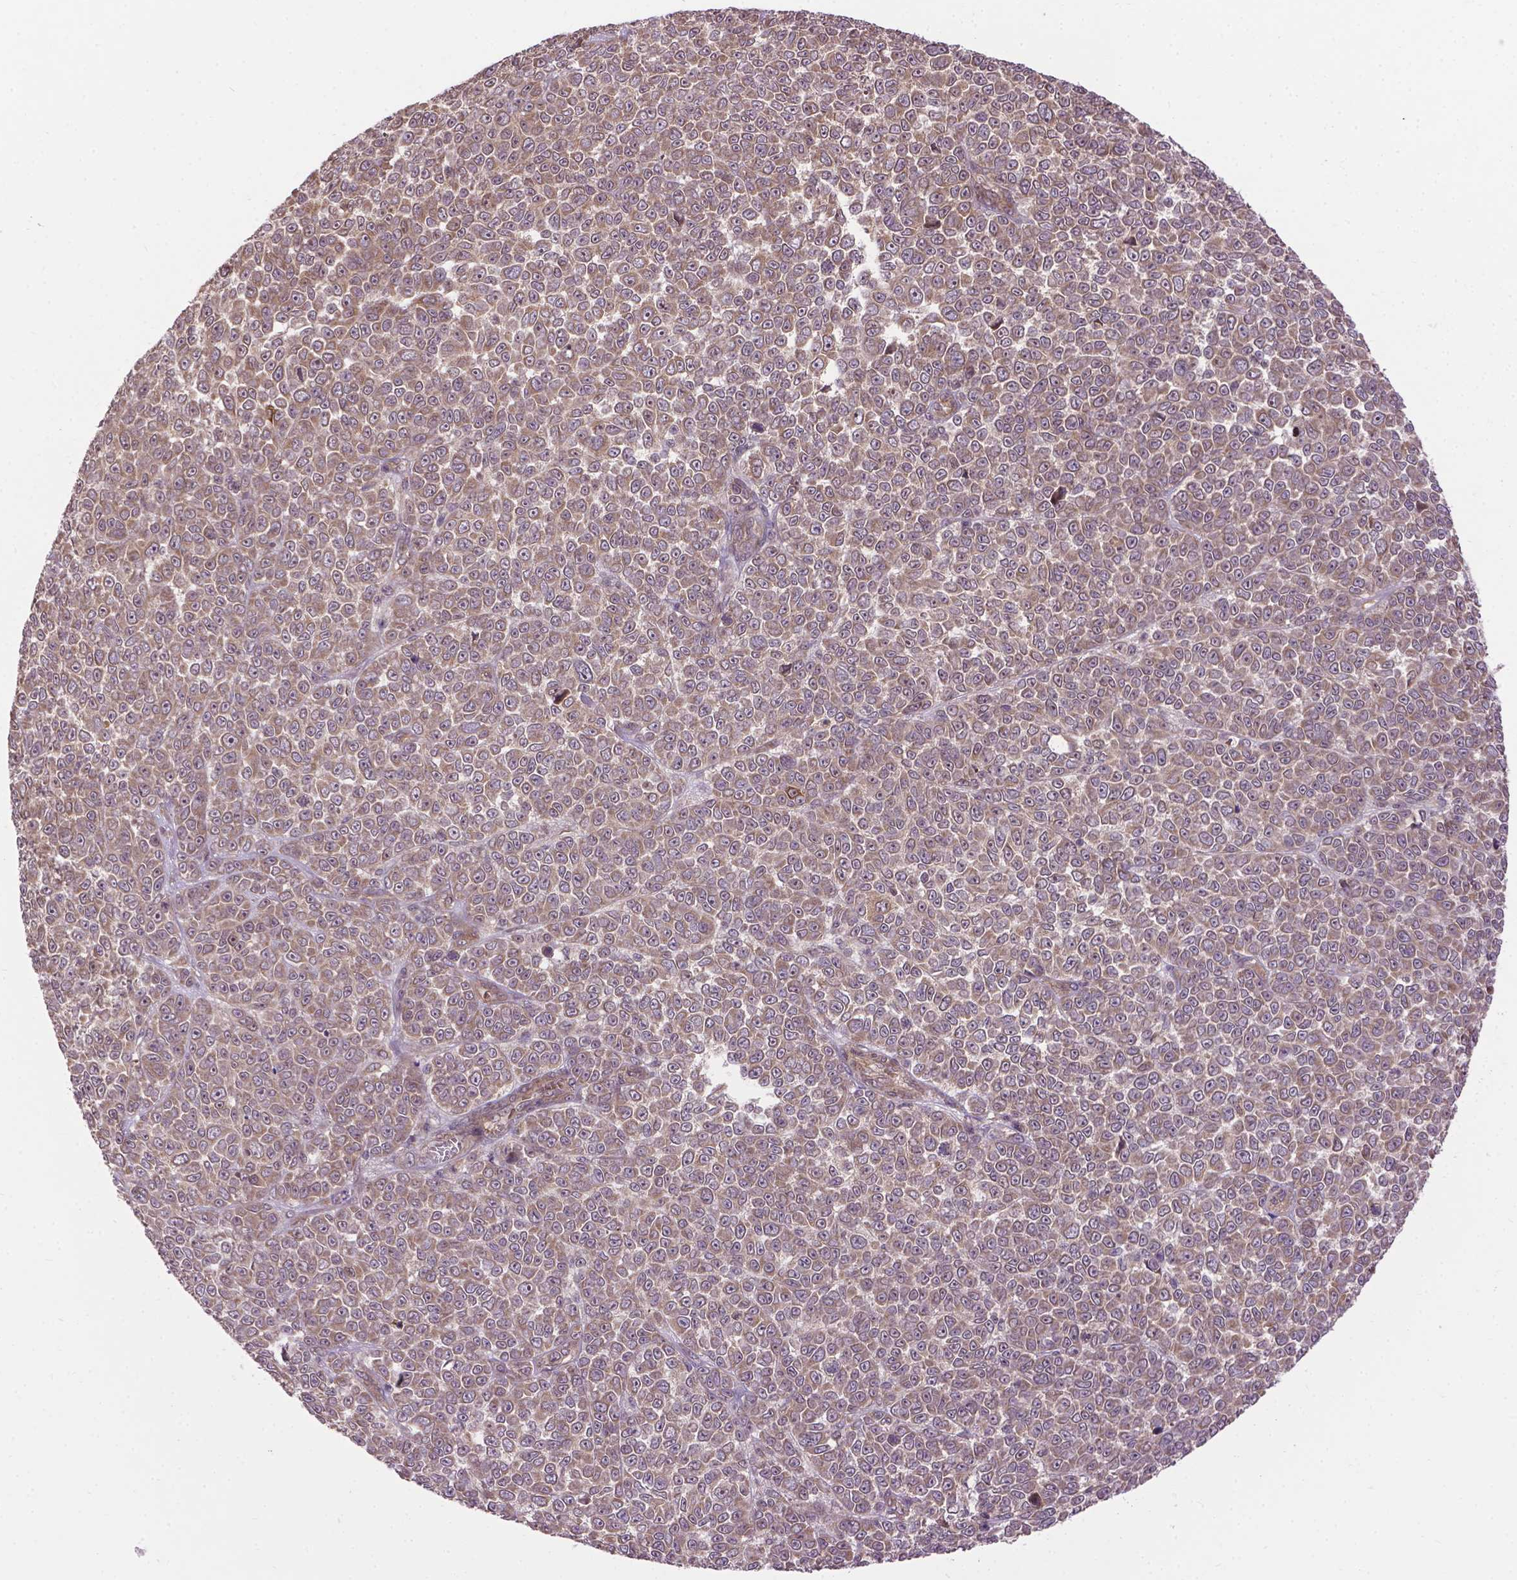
{"staining": {"intensity": "weak", "quantity": ">75%", "location": "cytoplasmic/membranous"}, "tissue": "melanoma", "cell_type": "Tumor cells", "image_type": "cancer", "snomed": [{"axis": "morphology", "description": "Malignant melanoma, NOS"}, {"axis": "topography", "description": "Skin"}], "caption": "Melanoma tissue displays weak cytoplasmic/membranous positivity in about >75% of tumor cells", "gene": "ZNF616", "patient": {"sex": "female", "age": 95}}